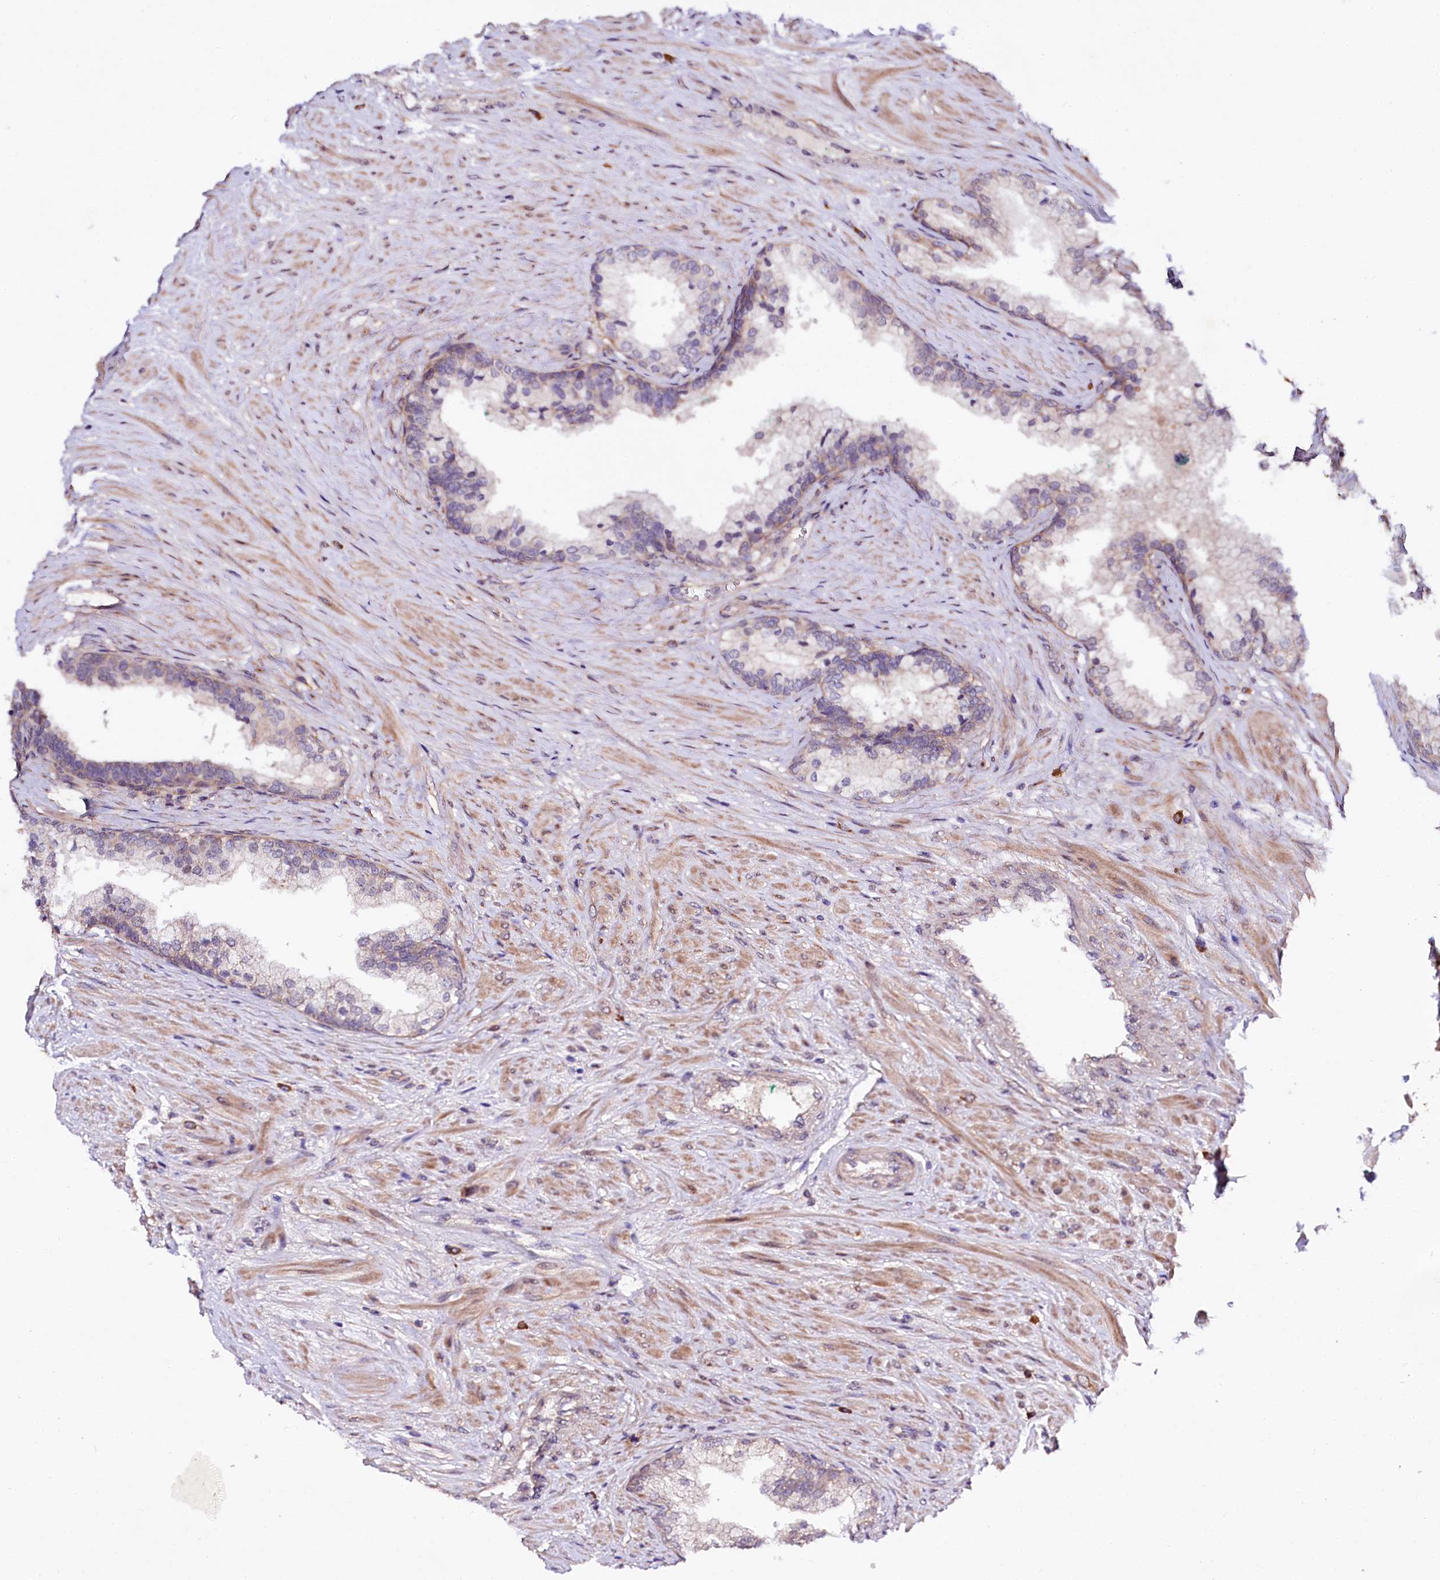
{"staining": {"intensity": "weak", "quantity": "<25%", "location": "cytoplasmic/membranous"}, "tissue": "prostate cancer", "cell_type": "Tumor cells", "image_type": "cancer", "snomed": [{"axis": "morphology", "description": "Adenocarcinoma, High grade"}, {"axis": "topography", "description": "Prostate"}], "caption": "A high-resolution image shows immunohistochemistry (IHC) staining of adenocarcinoma (high-grade) (prostate), which demonstrates no significant staining in tumor cells. The staining is performed using DAB brown chromogen with nuclei counter-stained in using hematoxylin.", "gene": "PHLDB1", "patient": {"sex": "male", "age": 60}}